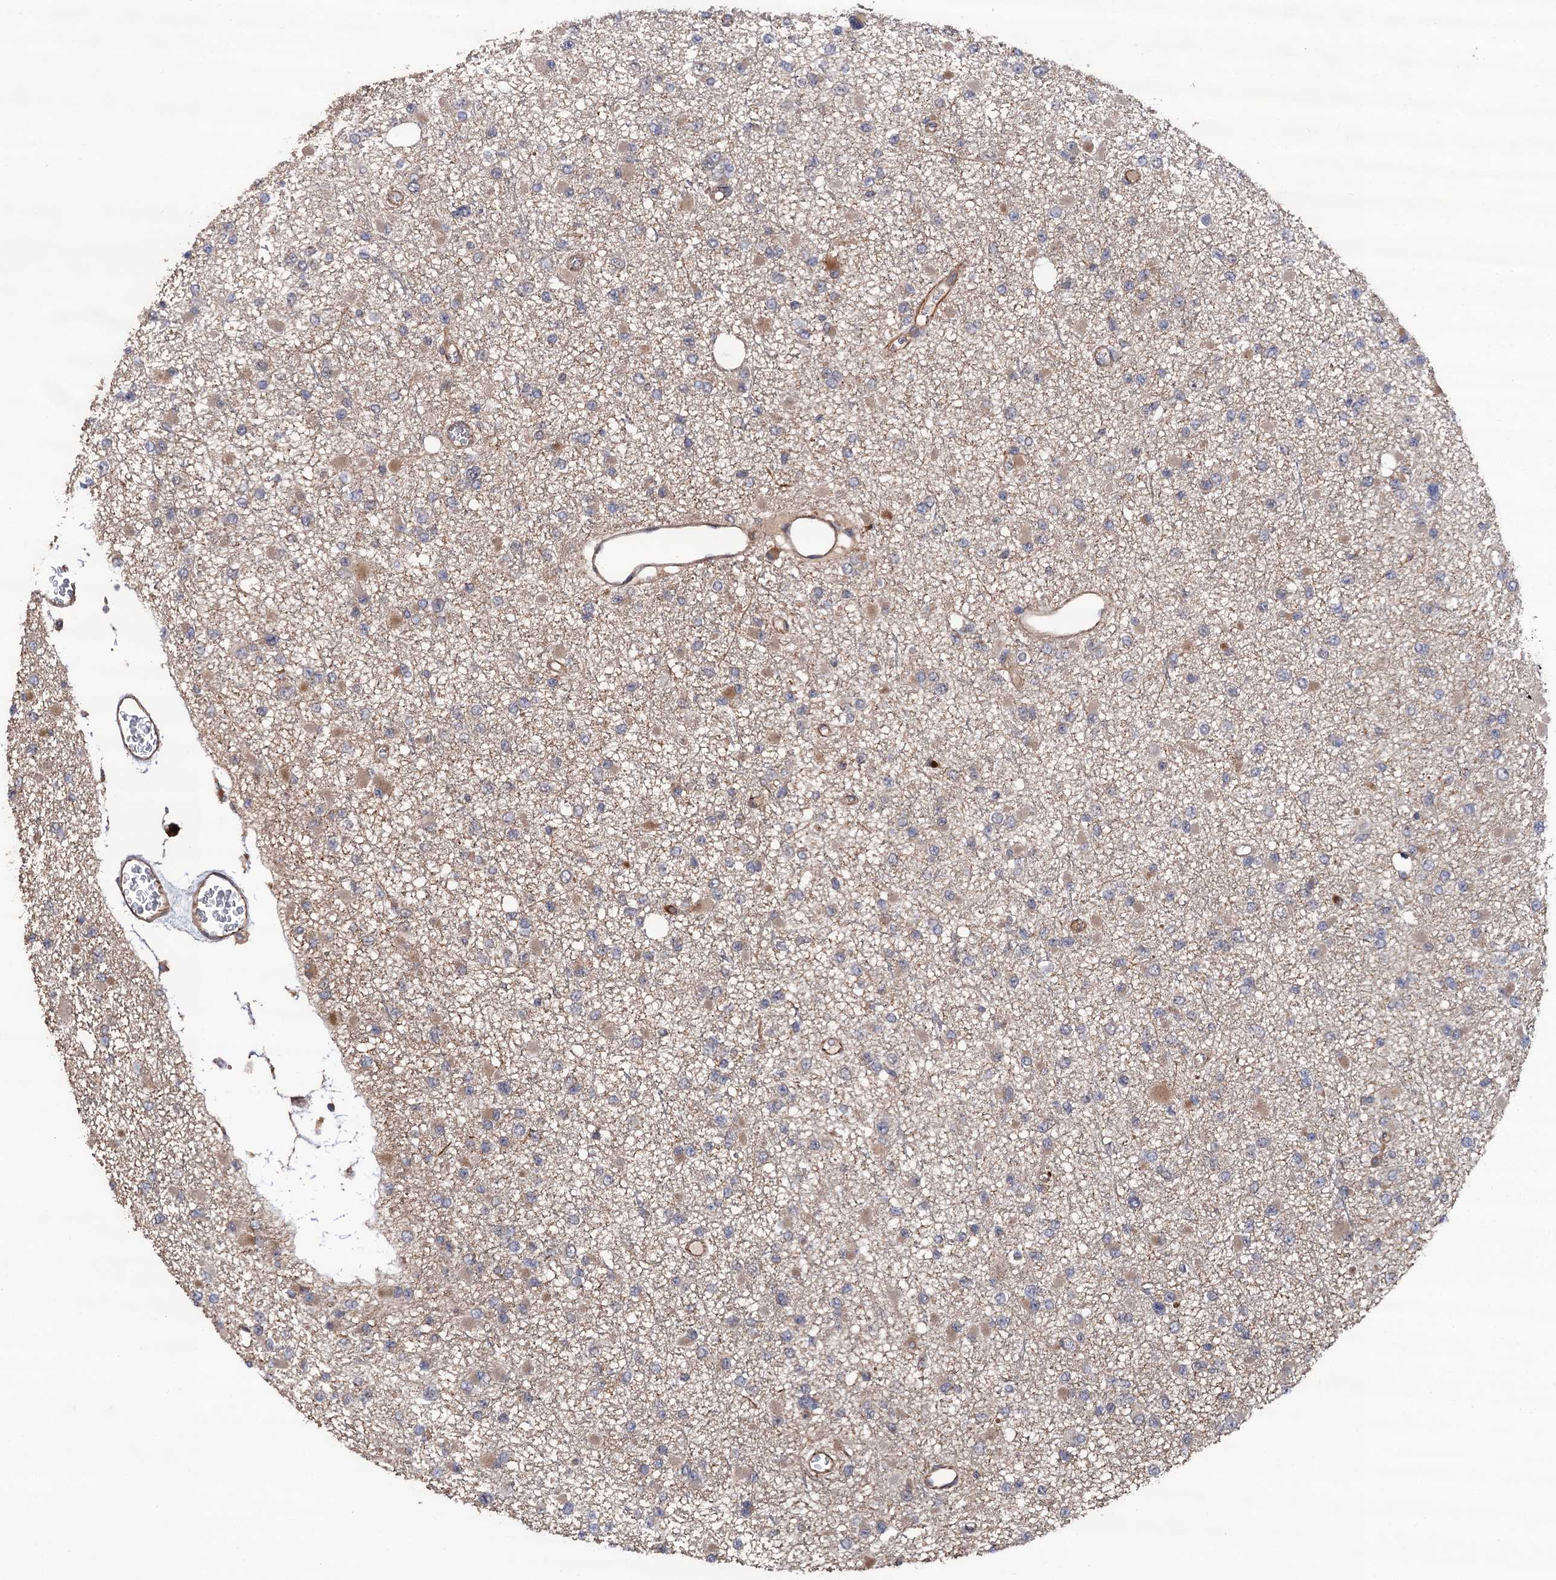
{"staining": {"intensity": "negative", "quantity": "none", "location": "none"}, "tissue": "glioma", "cell_type": "Tumor cells", "image_type": "cancer", "snomed": [{"axis": "morphology", "description": "Glioma, malignant, Low grade"}, {"axis": "topography", "description": "Brain"}], "caption": "A high-resolution image shows IHC staining of low-grade glioma (malignant), which displays no significant positivity in tumor cells. (DAB (3,3'-diaminobenzidine) immunohistochemistry, high magnification).", "gene": "FSIP1", "patient": {"sex": "female", "age": 22}}